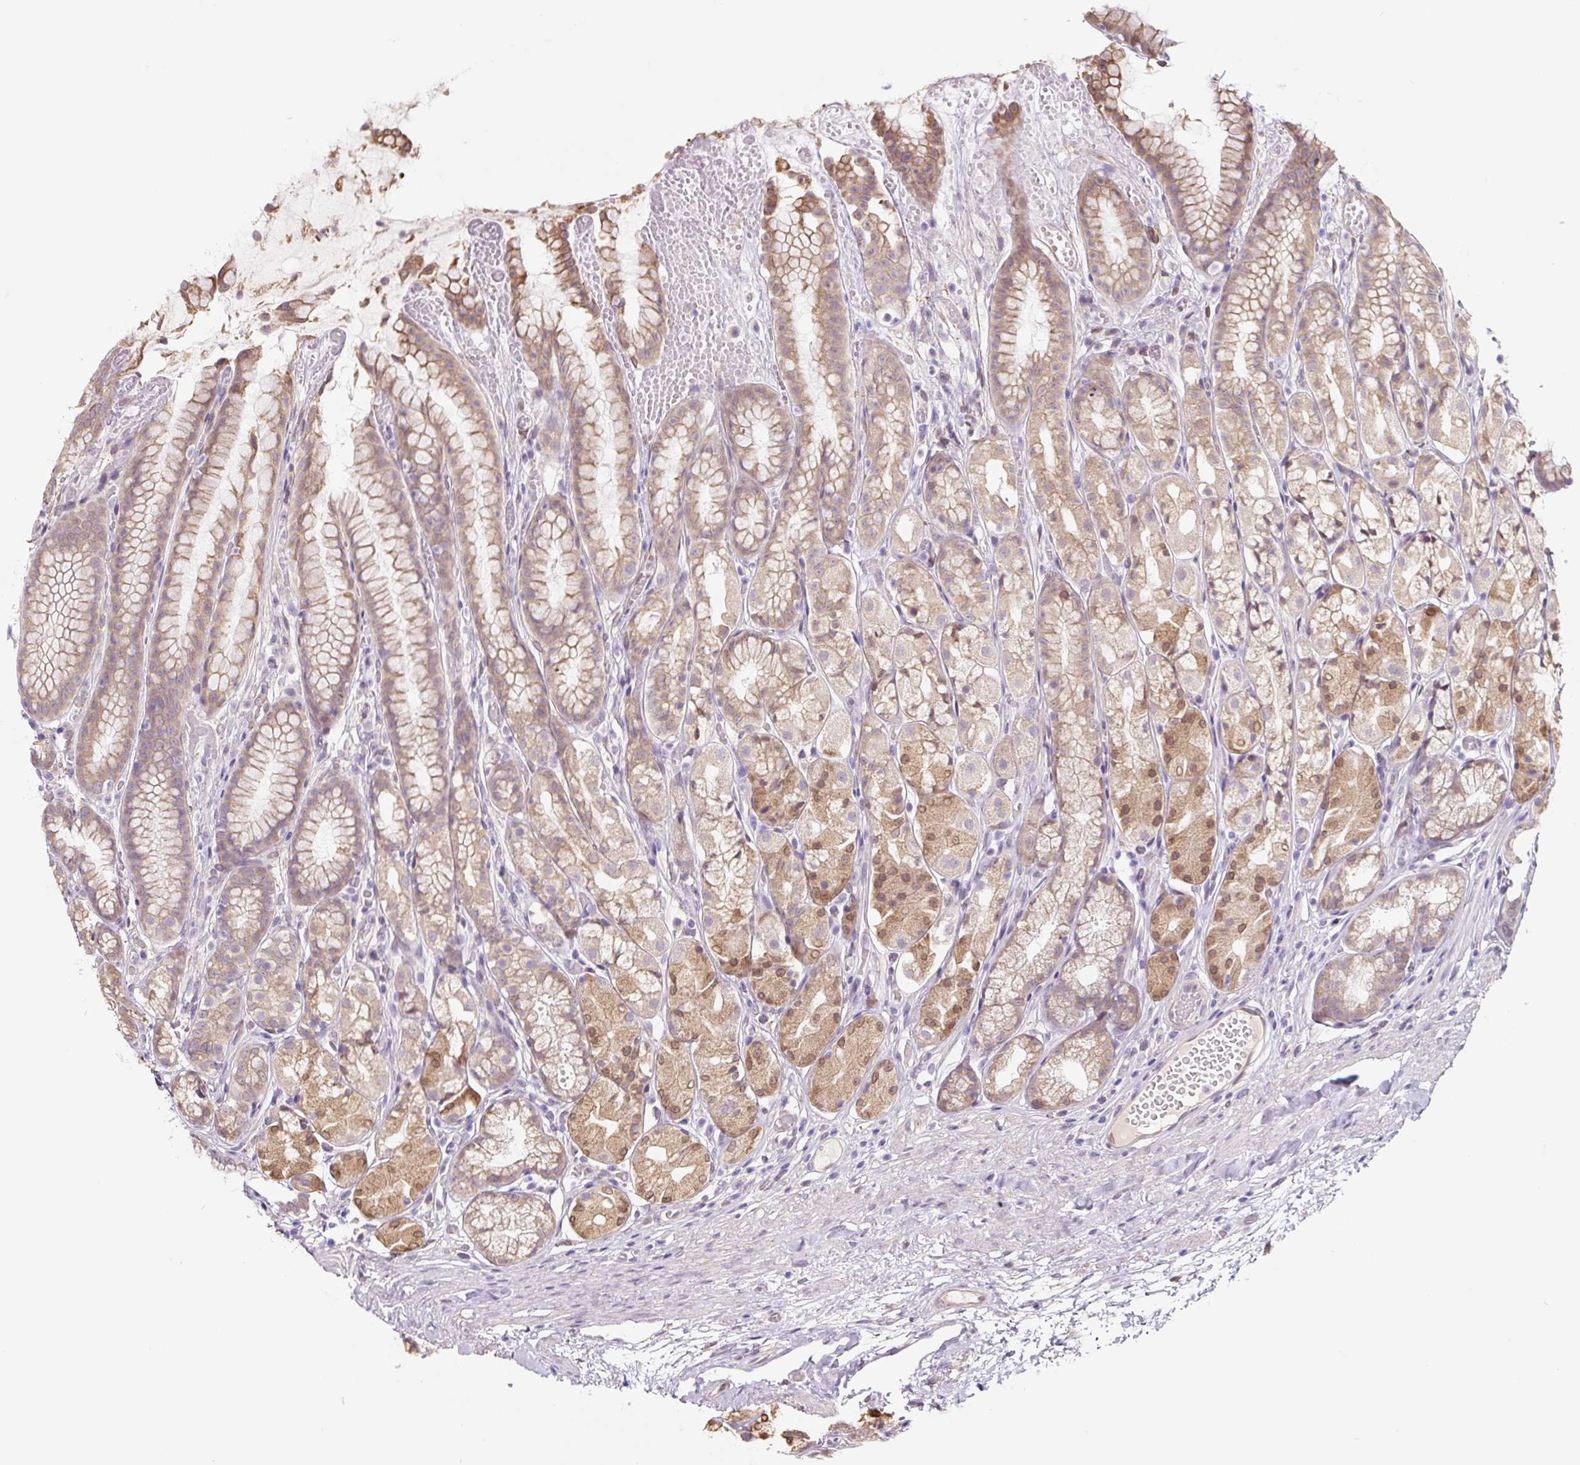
{"staining": {"intensity": "moderate", "quantity": "25%-75%", "location": "cytoplasmic/membranous"}, "tissue": "stomach", "cell_type": "Glandular cells", "image_type": "normal", "snomed": [{"axis": "morphology", "description": "Normal tissue, NOS"}, {"axis": "topography", "description": "Smooth muscle"}, {"axis": "topography", "description": "Stomach"}], "caption": "Immunohistochemistry (IHC) (DAB (3,3'-diaminobenzidine)) staining of benign stomach exhibits moderate cytoplasmic/membranous protein expression in approximately 25%-75% of glandular cells.", "gene": "ASRGL1", "patient": {"sex": "male", "age": 70}}